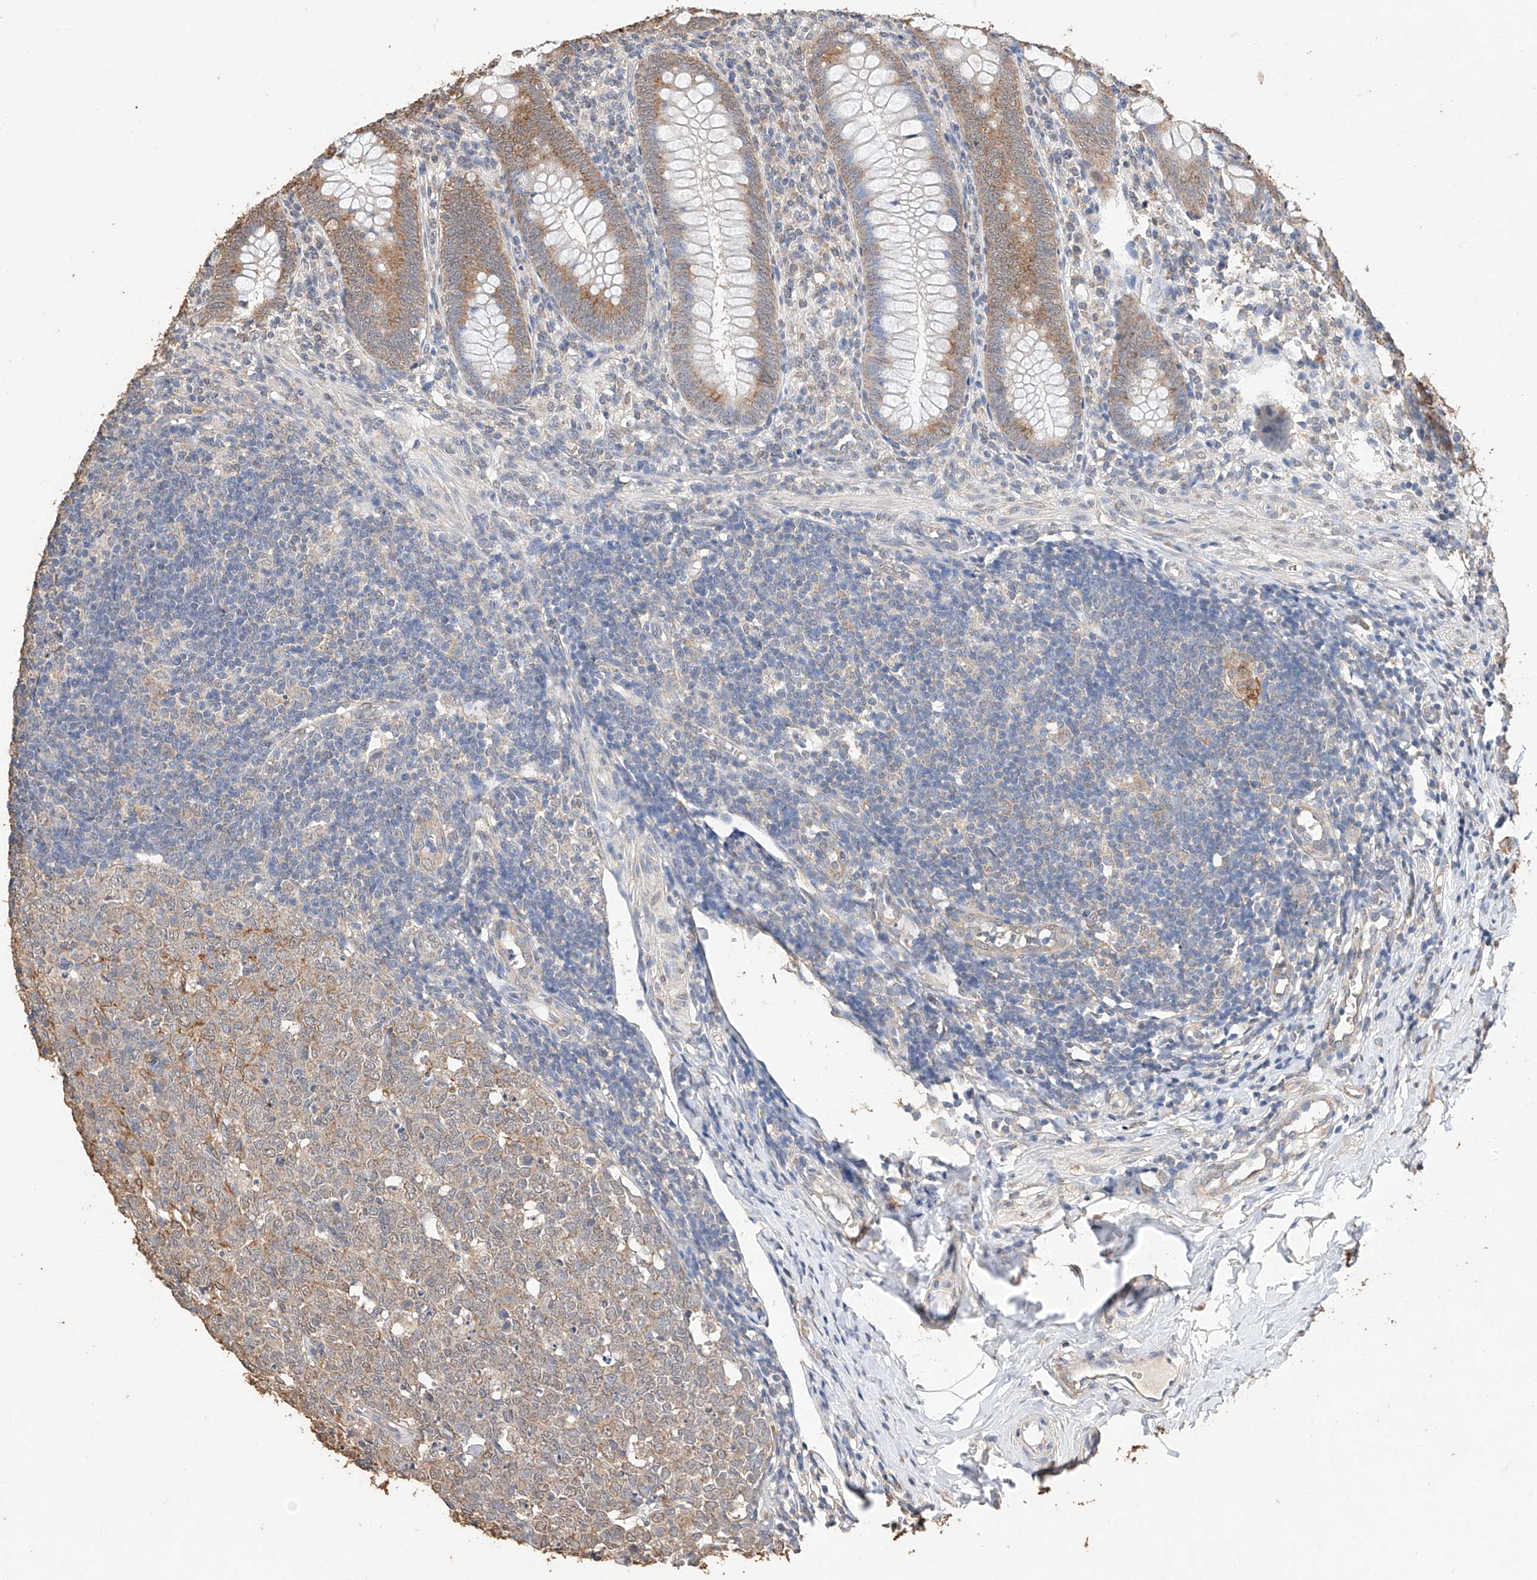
{"staining": {"intensity": "moderate", "quantity": ">75%", "location": "cytoplasmic/membranous"}, "tissue": "appendix", "cell_type": "Glandular cells", "image_type": "normal", "snomed": [{"axis": "morphology", "description": "Normal tissue, NOS"}, {"axis": "topography", "description": "Appendix"}], "caption": "A medium amount of moderate cytoplasmic/membranous staining is seen in about >75% of glandular cells in unremarkable appendix. (Brightfield microscopy of DAB IHC at high magnification).", "gene": "CERS4", "patient": {"sex": "male", "age": 14}}